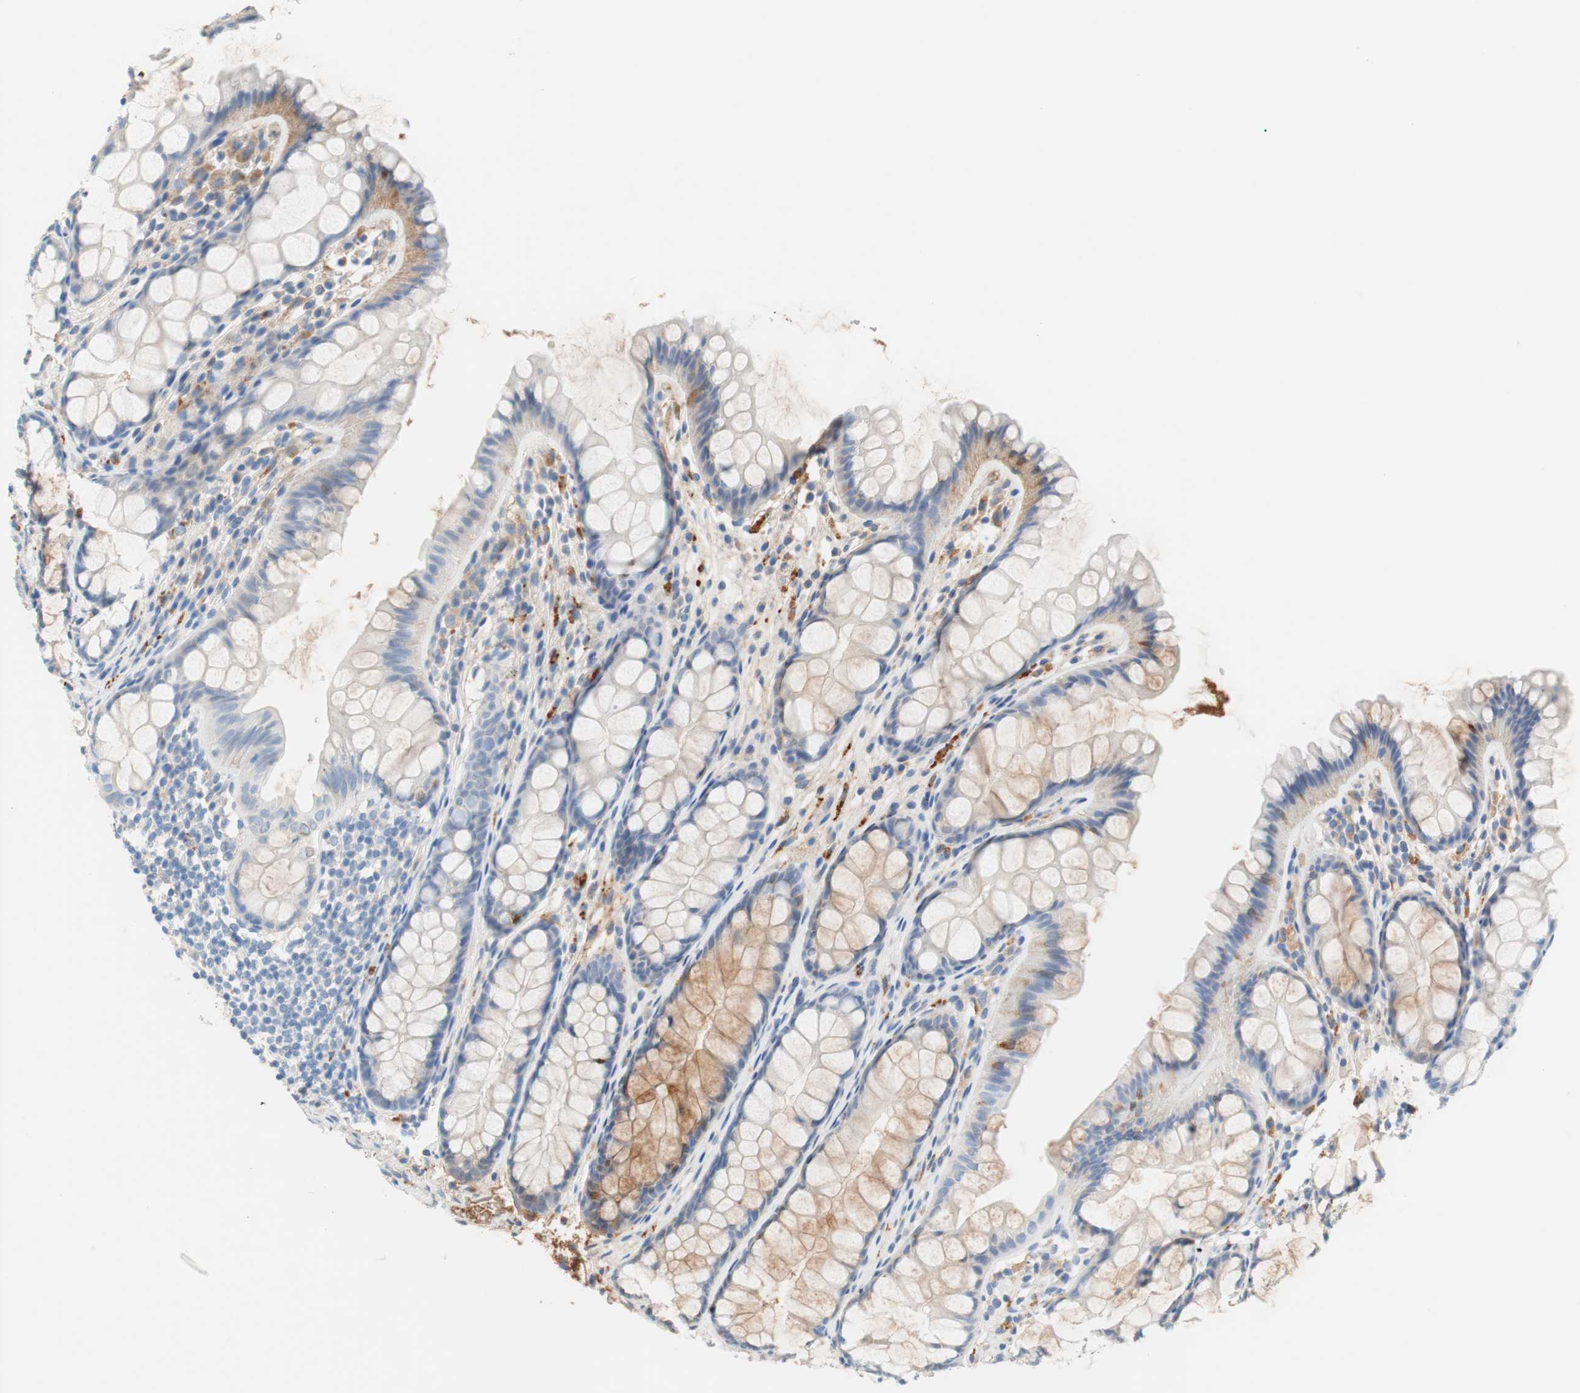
{"staining": {"intensity": "moderate", "quantity": ">75%", "location": "cytoplasmic/membranous"}, "tissue": "colon", "cell_type": "Endothelial cells", "image_type": "normal", "snomed": [{"axis": "morphology", "description": "Normal tissue, NOS"}, {"axis": "topography", "description": "Colon"}], "caption": "A brown stain highlights moderate cytoplasmic/membranous staining of a protein in endothelial cells of normal human colon.", "gene": "RBP4", "patient": {"sex": "female", "age": 55}}